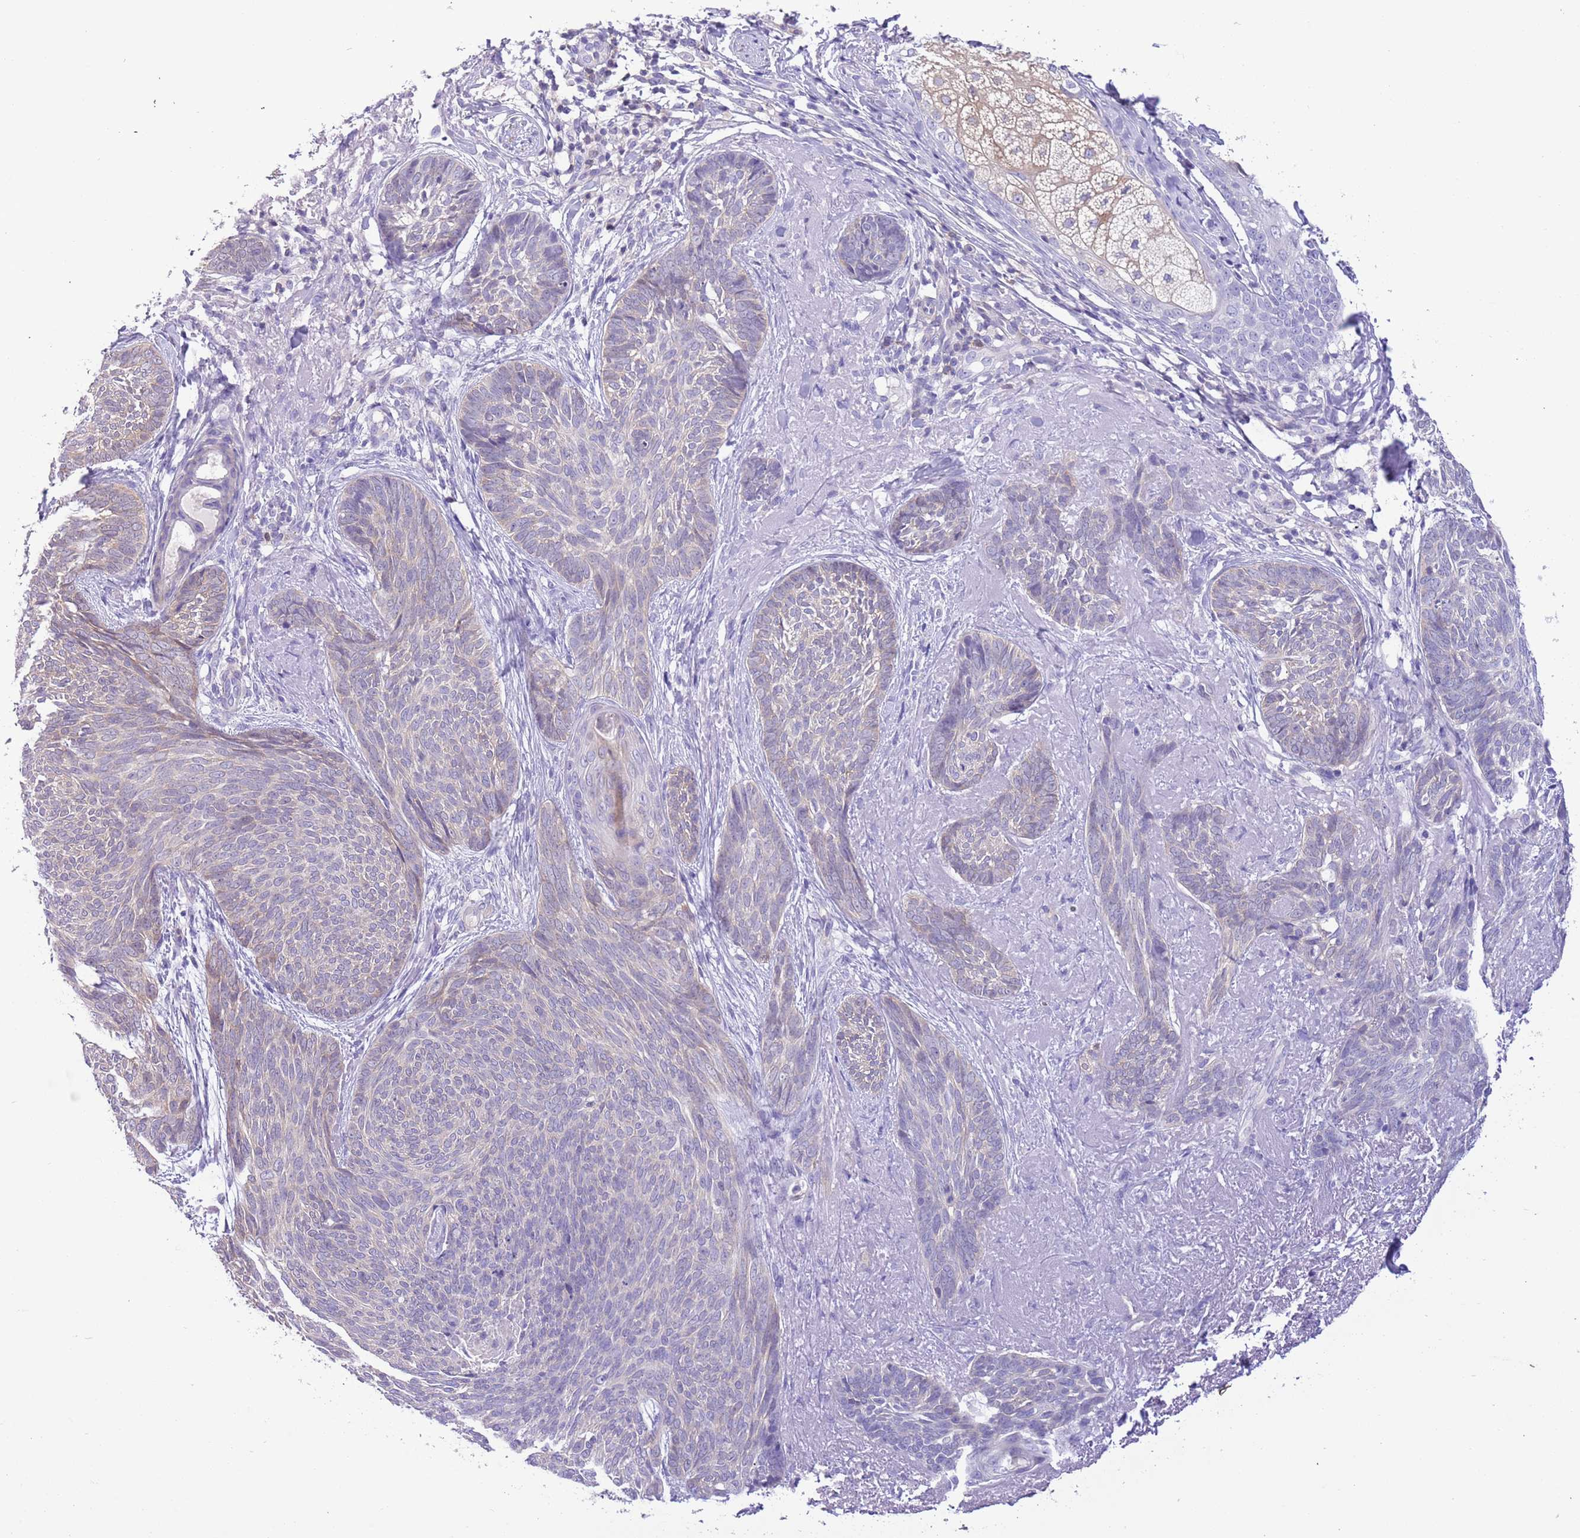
{"staining": {"intensity": "negative", "quantity": "none", "location": "none"}, "tissue": "skin cancer", "cell_type": "Tumor cells", "image_type": "cancer", "snomed": [{"axis": "morphology", "description": "Basal cell carcinoma"}, {"axis": "topography", "description": "Skin"}], "caption": "Skin basal cell carcinoma was stained to show a protein in brown. There is no significant staining in tumor cells. (Immunohistochemistry (ihc), brightfield microscopy, high magnification).", "gene": "PRR32", "patient": {"sex": "female", "age": 86}}